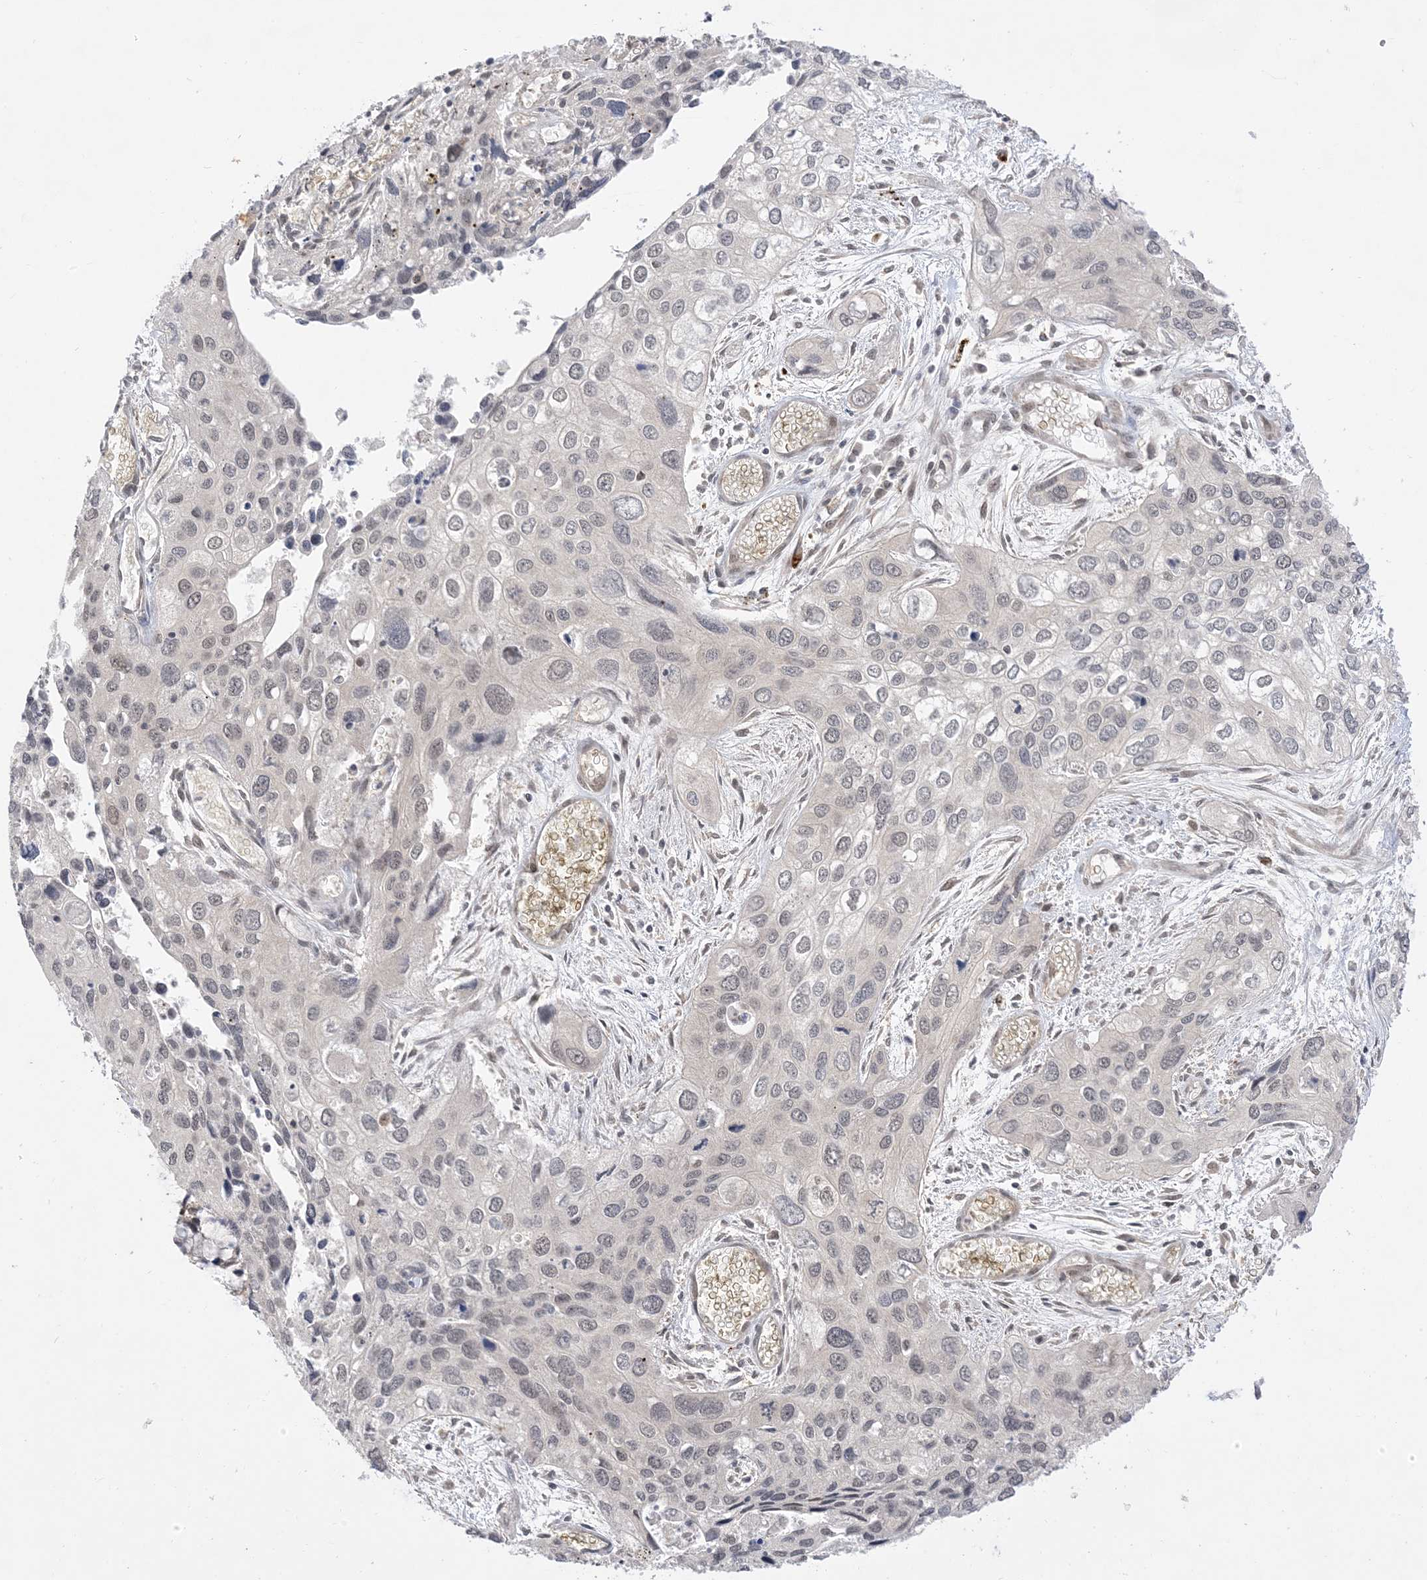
{"staining": {"intensity": "negative", "quantity": "none", "location": "none"}, "tissue": "cervical cancer", "cell_type": "Tumor cells", "image_type": "cancer", "snomed": [{"axis": "morphology", "description": "Squamous cell carcinoma, NOS"}, {"axis": "topography", "description": "Cervix"}], "caption": "Histopathology image shows no significant protein staining in tumor cells of cervical cancer.", "gene": "RANBP9", "patient": {"sex": "female", "age": 55}}